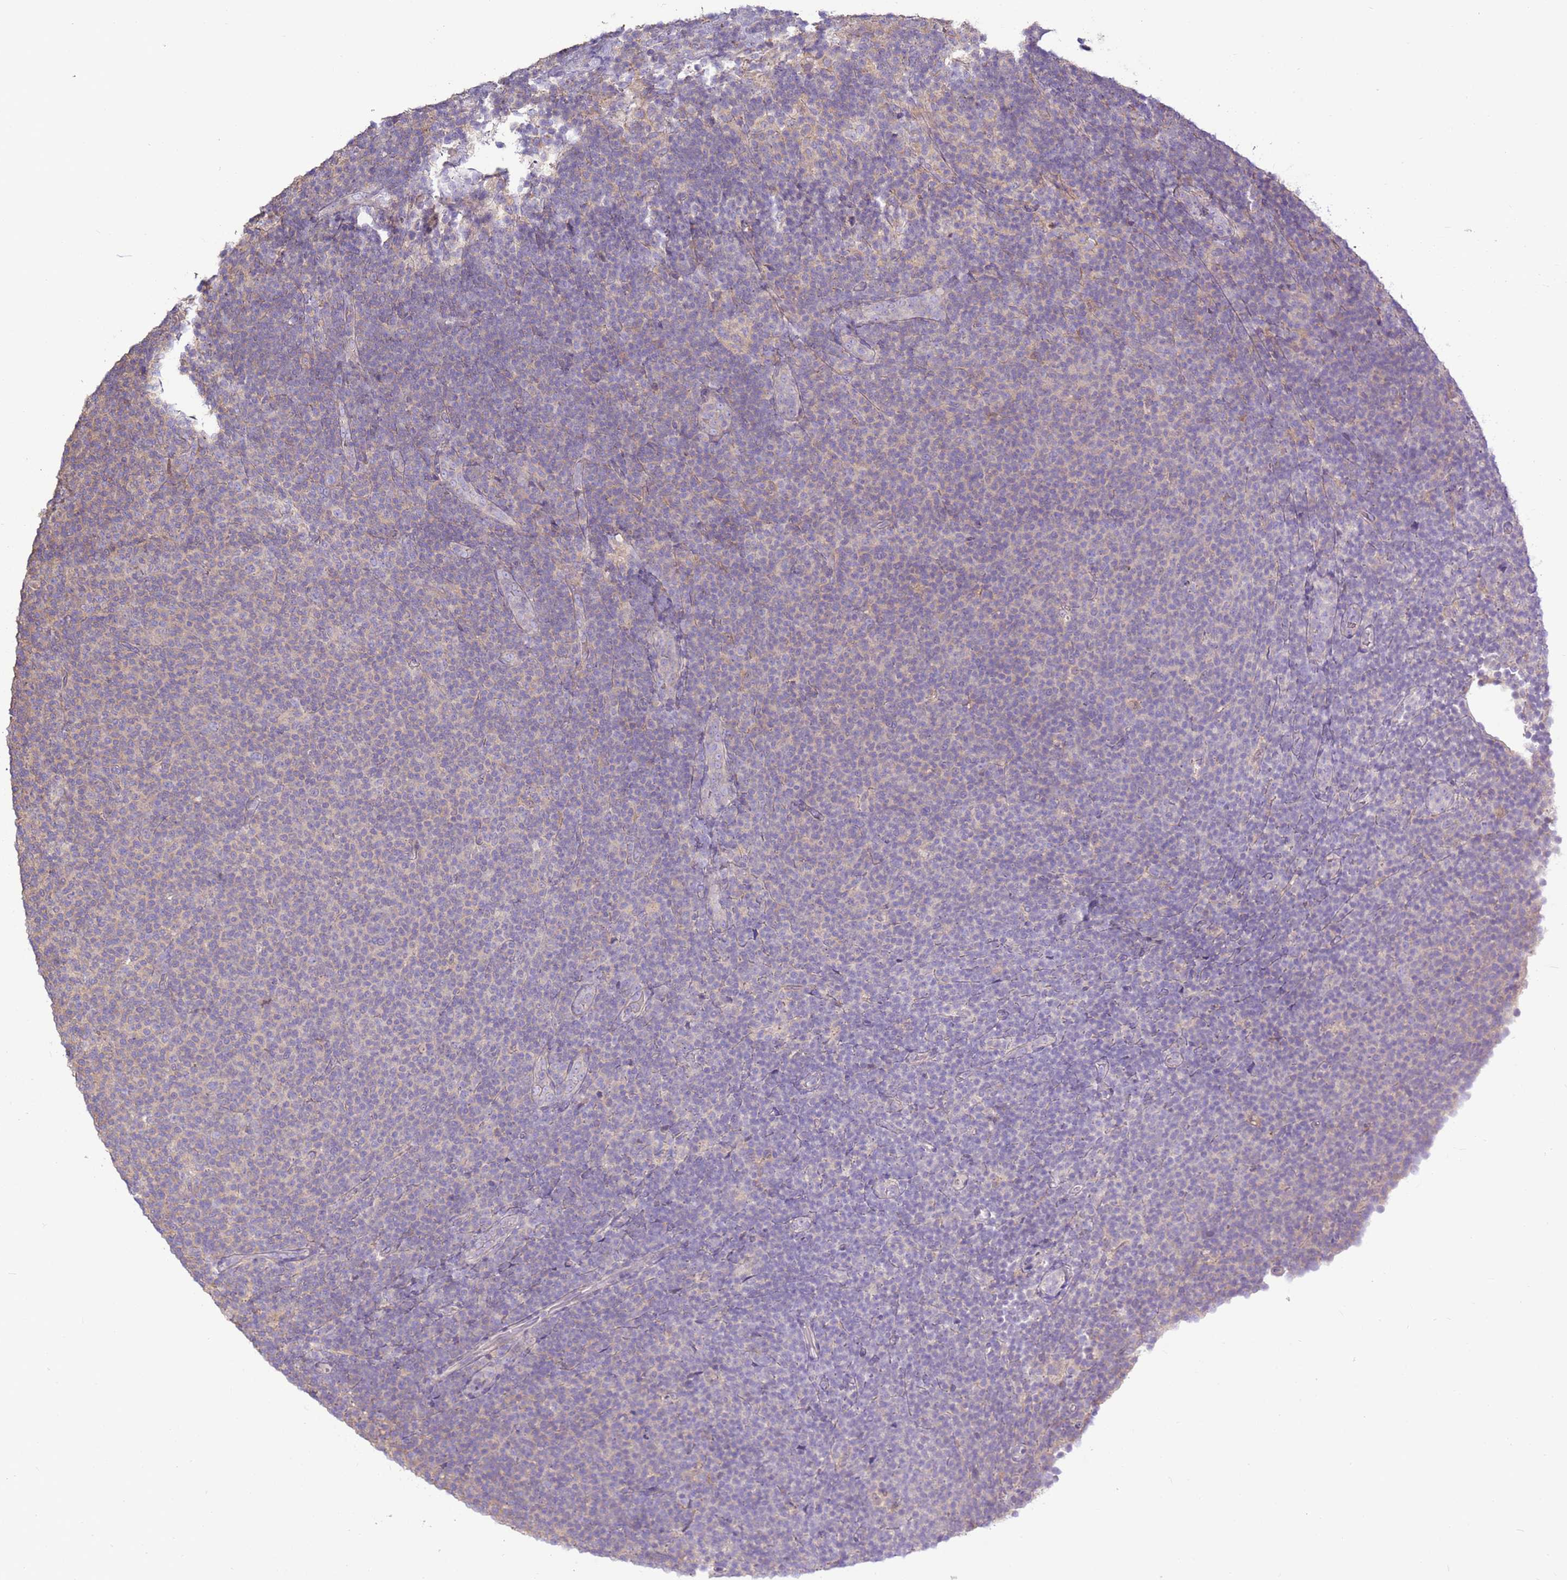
{"staining": {"intensity": "negative", "quantity": "none", "location": "none"}, "tissue": "lymphoma", "cell_type": "Tumor cells", "image_type": "cancer", "snomed": [{"axis": "morphology", "description": "Malignant lymphoma, non-Hodgkin's type, Low grade"}, {"axis": "topography", "description": "Lymph node"}], "caption": "DAB immunohistochemical staining of lymphoma reveals no significant staining in tumor cells.", "gene": "EVA1B", "patient": {"sex": "male", "age": 66}}